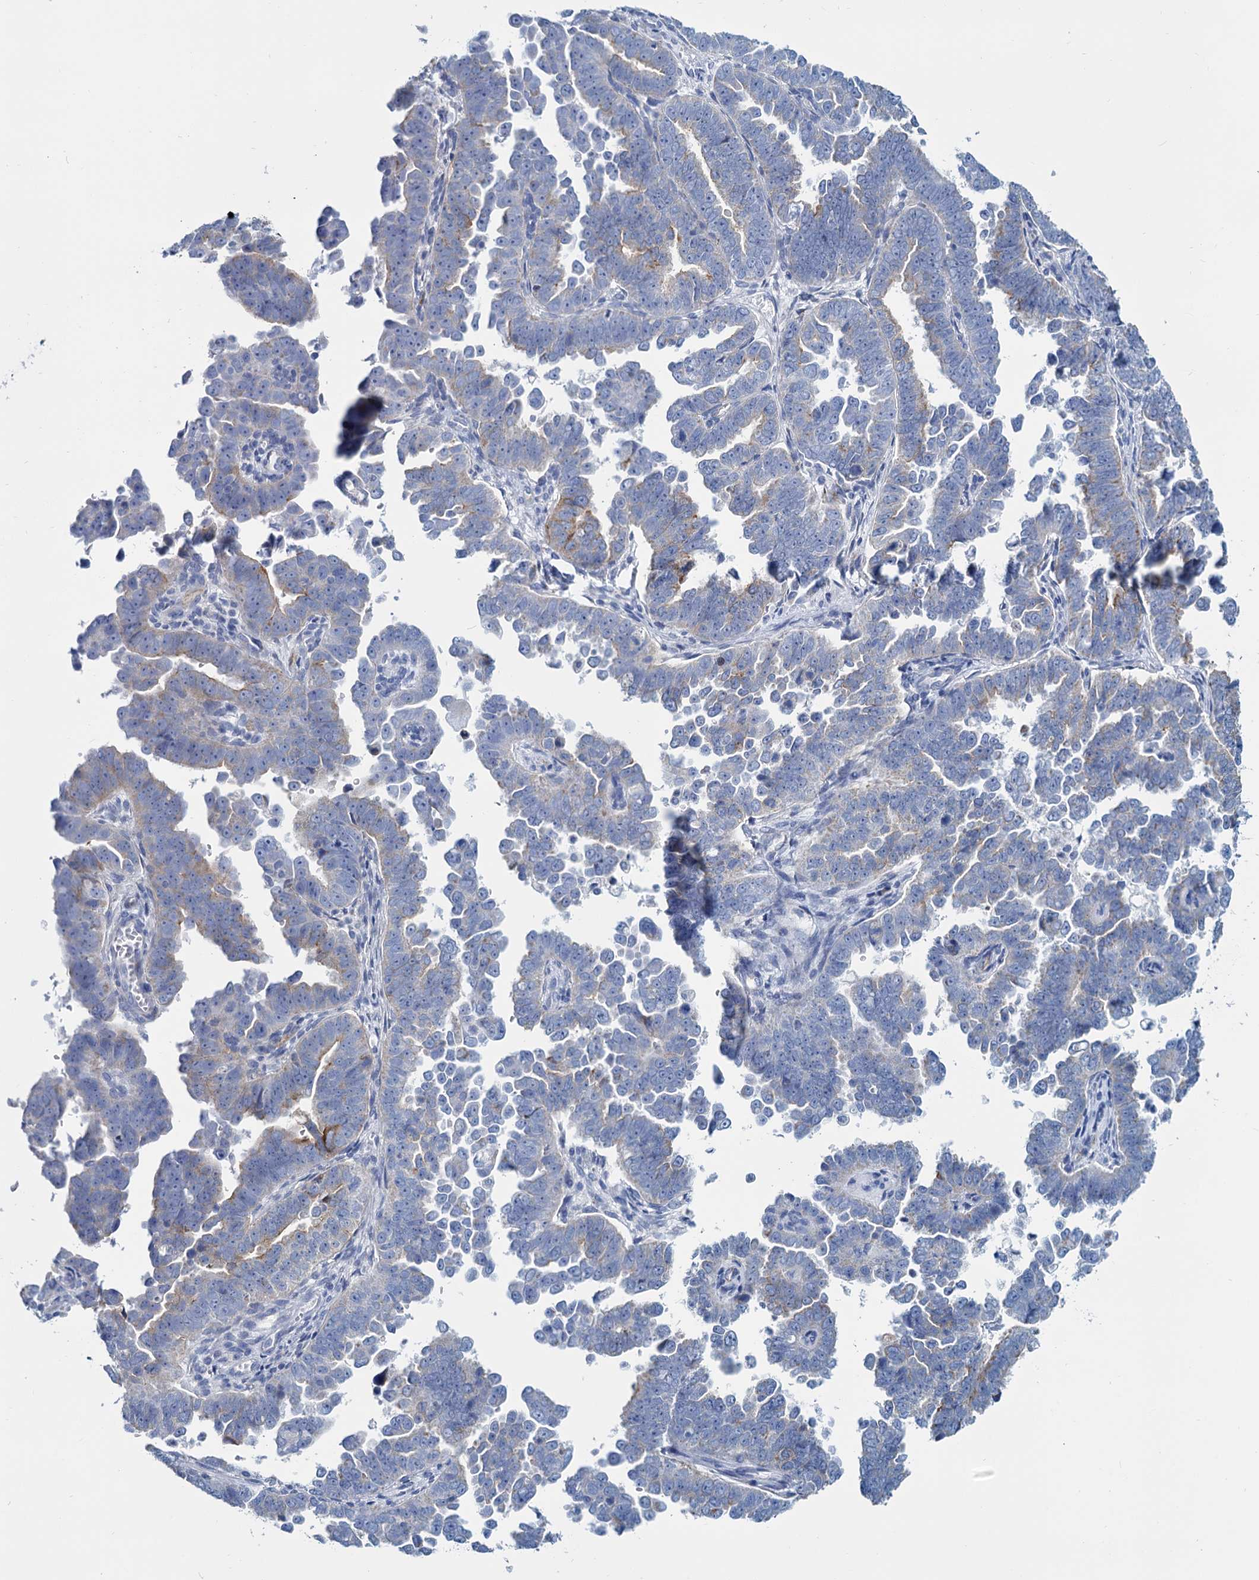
{"staining": {"intensity": "negative", "quantity": "none", "location": "none"}, "tissue": "endometrial cancer", "cell_type": "Tumor cells", "image_type": "cancer", "snomed": [{"axis": "morphology", "description": "Adenocarcinoma, NOS"}, {"axis": "topography", "description": "Endometrium"}], "caption": "The micrograph demonstrates no staining of tumor cells in endometrial cancer.", "gene": "SLC1A3", "patient": {"sex": "female", "age": 75}}